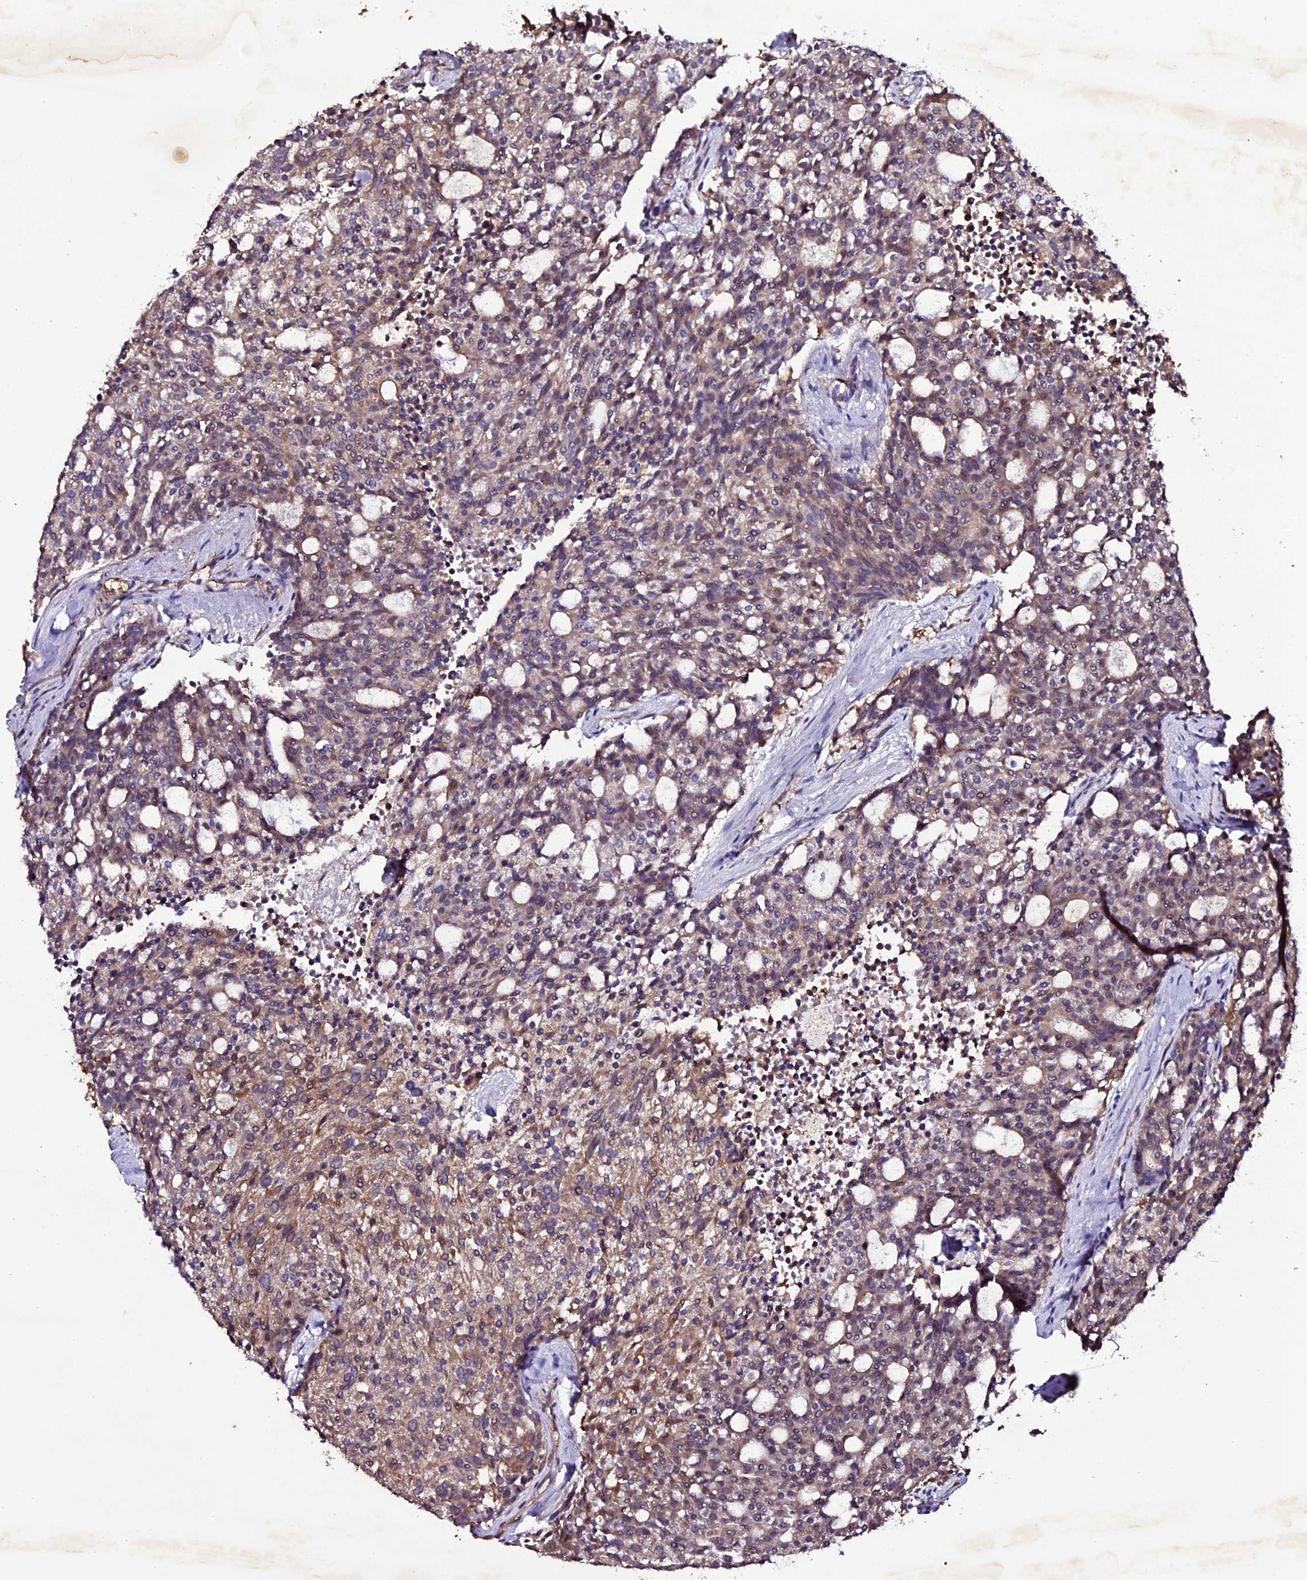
{"staining": {"intensity": "weak", "quantity": ">75%", "location": "cytoplasmic/membranous"}, "tissue": "carcinoid", "cell_type": "Tumor cells", "image_type": "cancer", "snomed": [{"axis": "morphology", "description": "Carcinoid, malignant, NOS"}, {"axis": "topography", "description": "Pancreas"}], "caption": "Carcinoid (malignant) tissue exhibits weak cytoplasmic/membranous expression in about >75% of tumor cells", "gene": "MEX3C", "patient": {"sex": "female", "age": 54}}